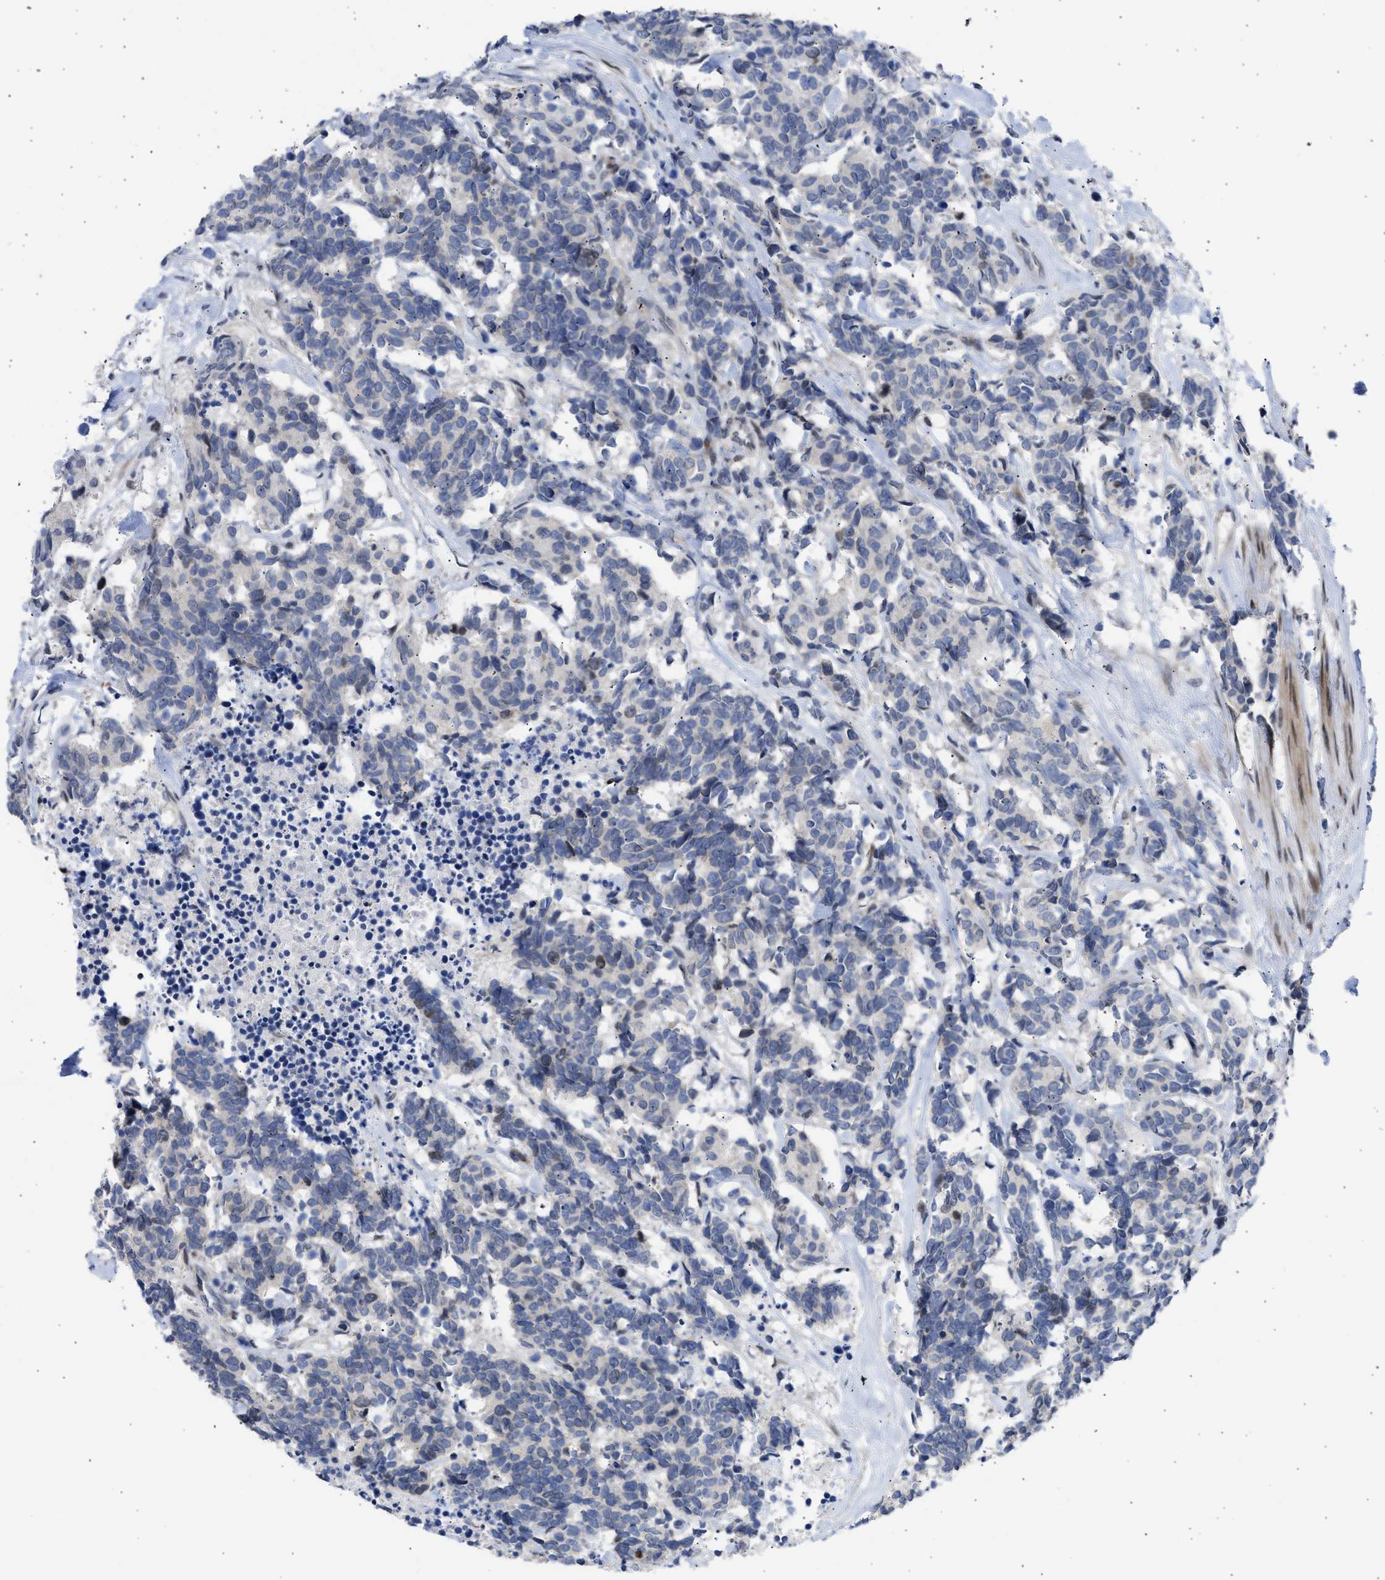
{"staining": {"intensity": "weak", "quantity": "<25%", "location": "nuclear"}, "tissue": "carcinoid", "cell_type": "Tumor cells", "image_type": "cancer", "snomed": [{"axis": "morphology", "description": "Carcinoma, NOS"}, {"axis": "morphology", "description": "Carcinoid, malignant, NOS"}, {"axis": "topography", "description": "Urinary bladder"}], "caption": "Immunohistochemistry of human malignant carcinoid displays no positivity in tumor cells.", "gene": "NUP35", "patient": {"sex": "male", "age": 57}}